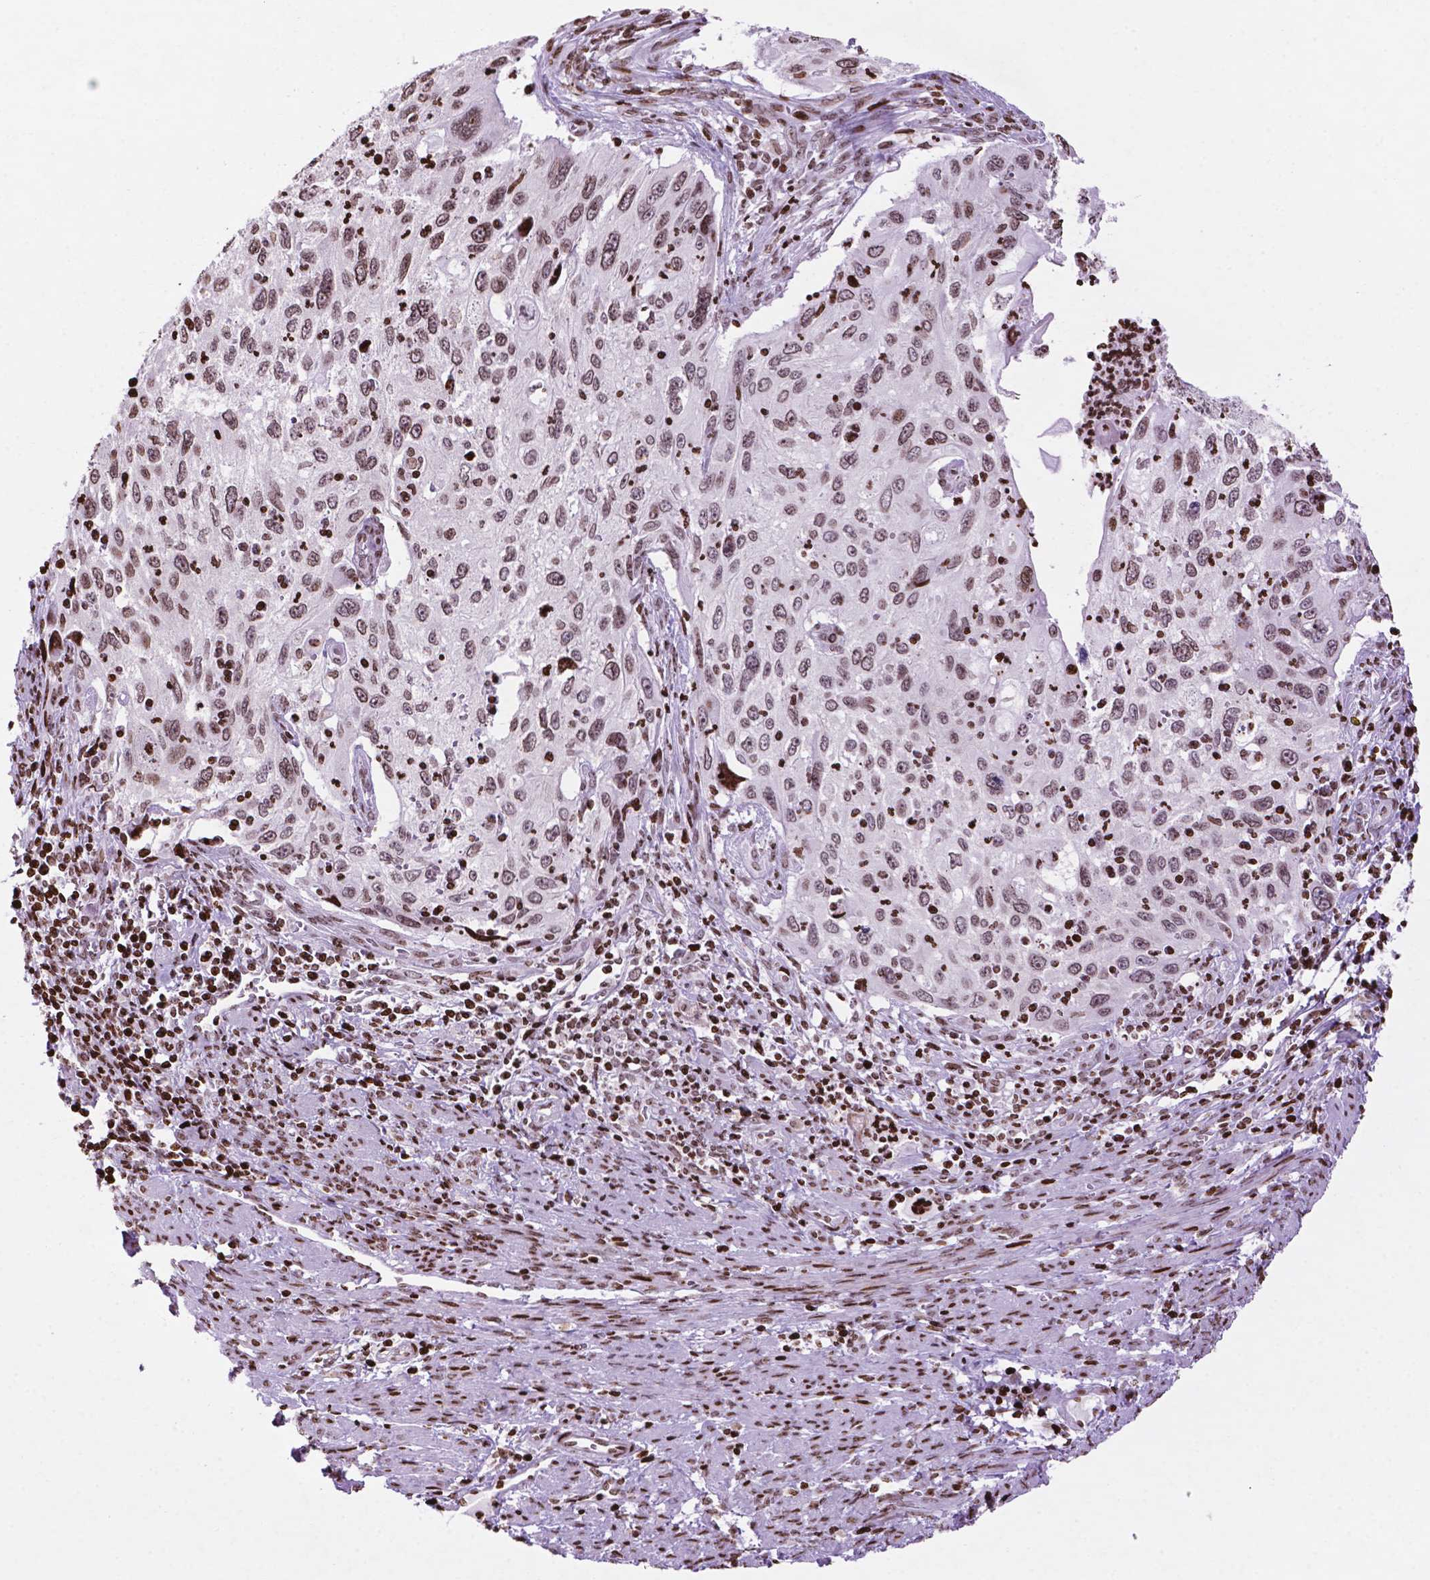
{"staining": {"intensity": "moderate", "quantity": ">75%", "location": "nuclear"}, "tissue": "cervical cancer", "cell_type": "Tumor cells", "image_type": "cancer", "snomed": [{"axis": "morphology", "description": "Squamous cell carcinoma, NOS"}, {"axis": "topography", "description": "Cervix"}], "caption": "An image of human squamous cell carcinoma (cervical) stained for a protein shows moderate nuclear brown staining in tumor cells.", "gene": "TMEM250", "patient": {"sex": "female", "age": 70}}